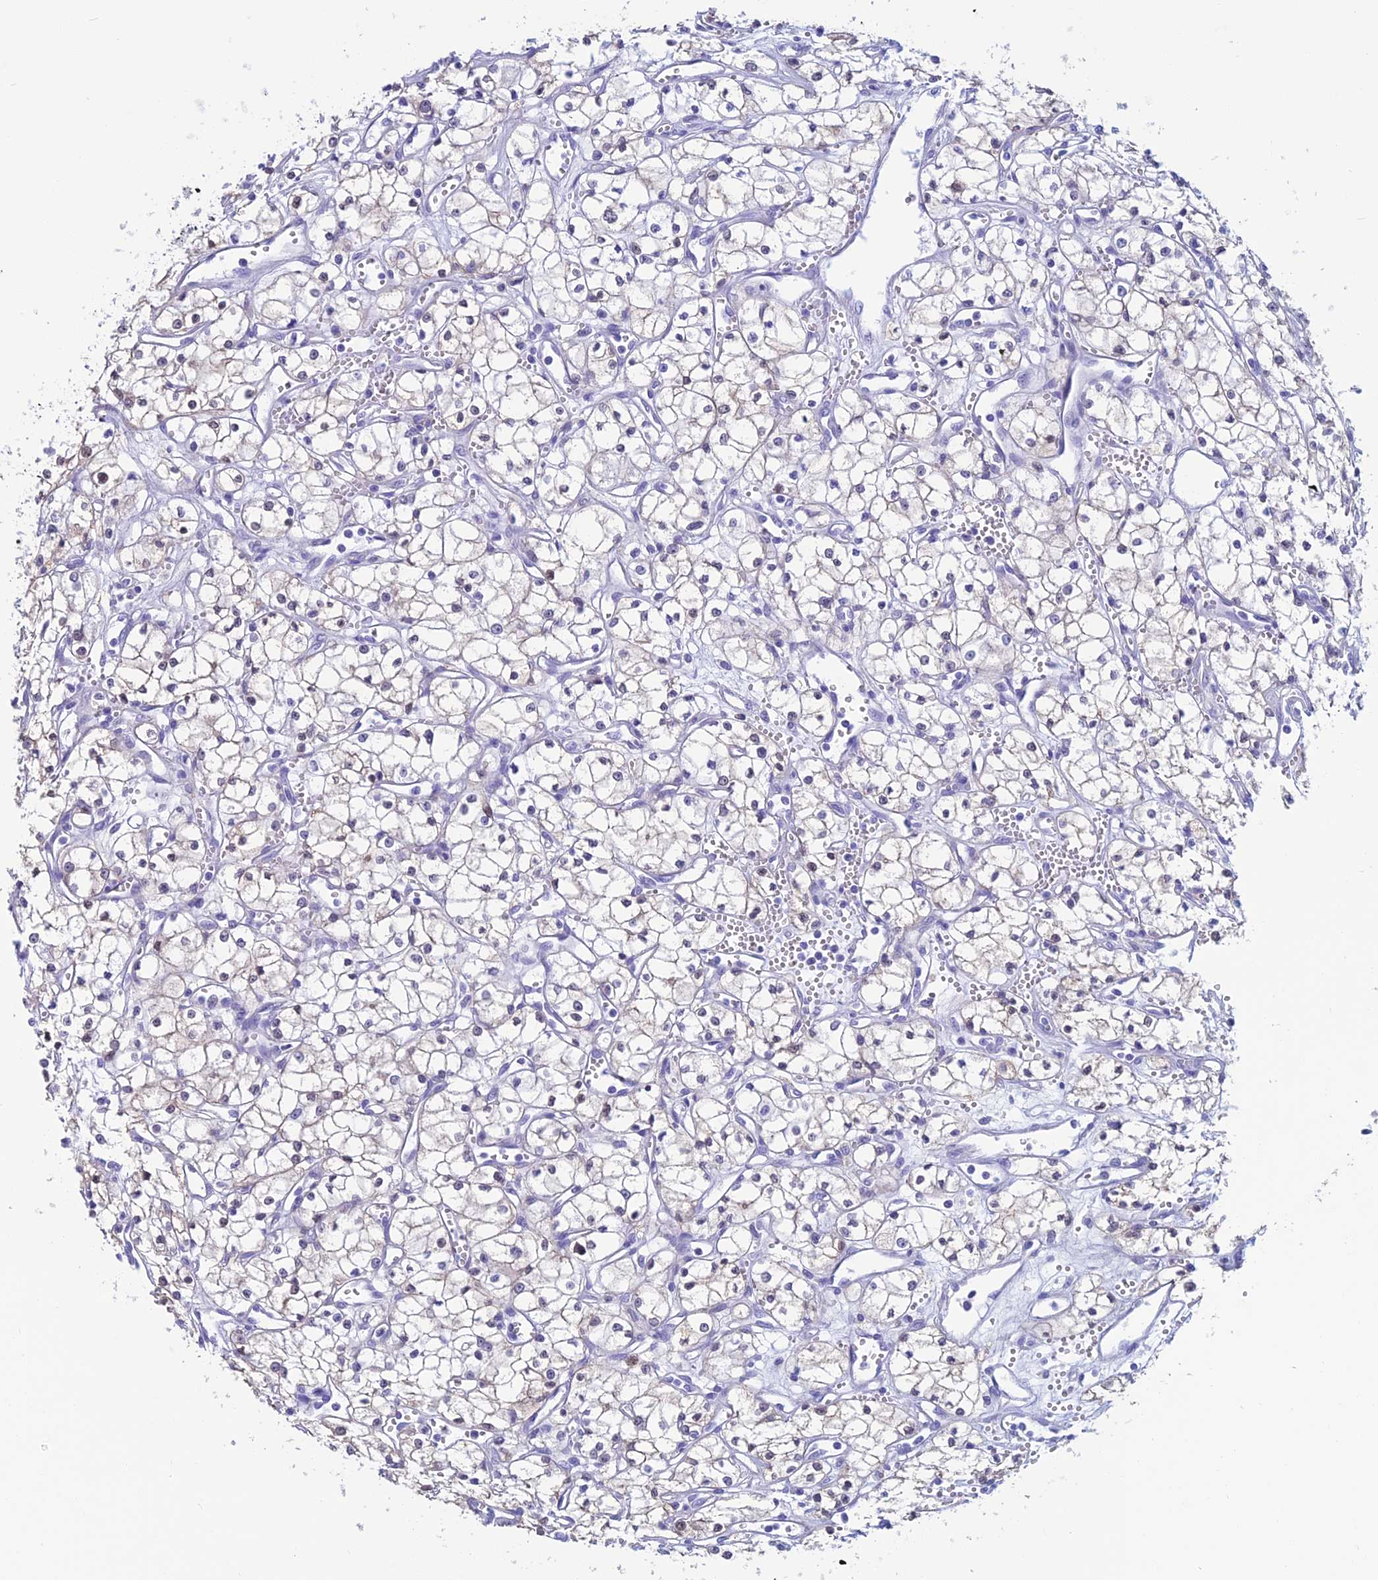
{"staining": {"intensity": "weak", "quantity": "<25%", "location": "cytoplasmic/membranous"}, "tissue": "renal cancer", "cell_type": "Tumor cells", "image_type": "cancer", "snomed": [{"axis": "morphology", "description": "Adenocarcinoma, NOS"}, {"axis": "topography", "description": "Kidney"}], "caption": "Immunohistochemistry (IHC) image of human renal adenocarcinoma stained for a protein (brown), which exhibits no staining in tumor cells.", "gene": "KCNK17", "patient": {"sex": "male", "age": 59}}